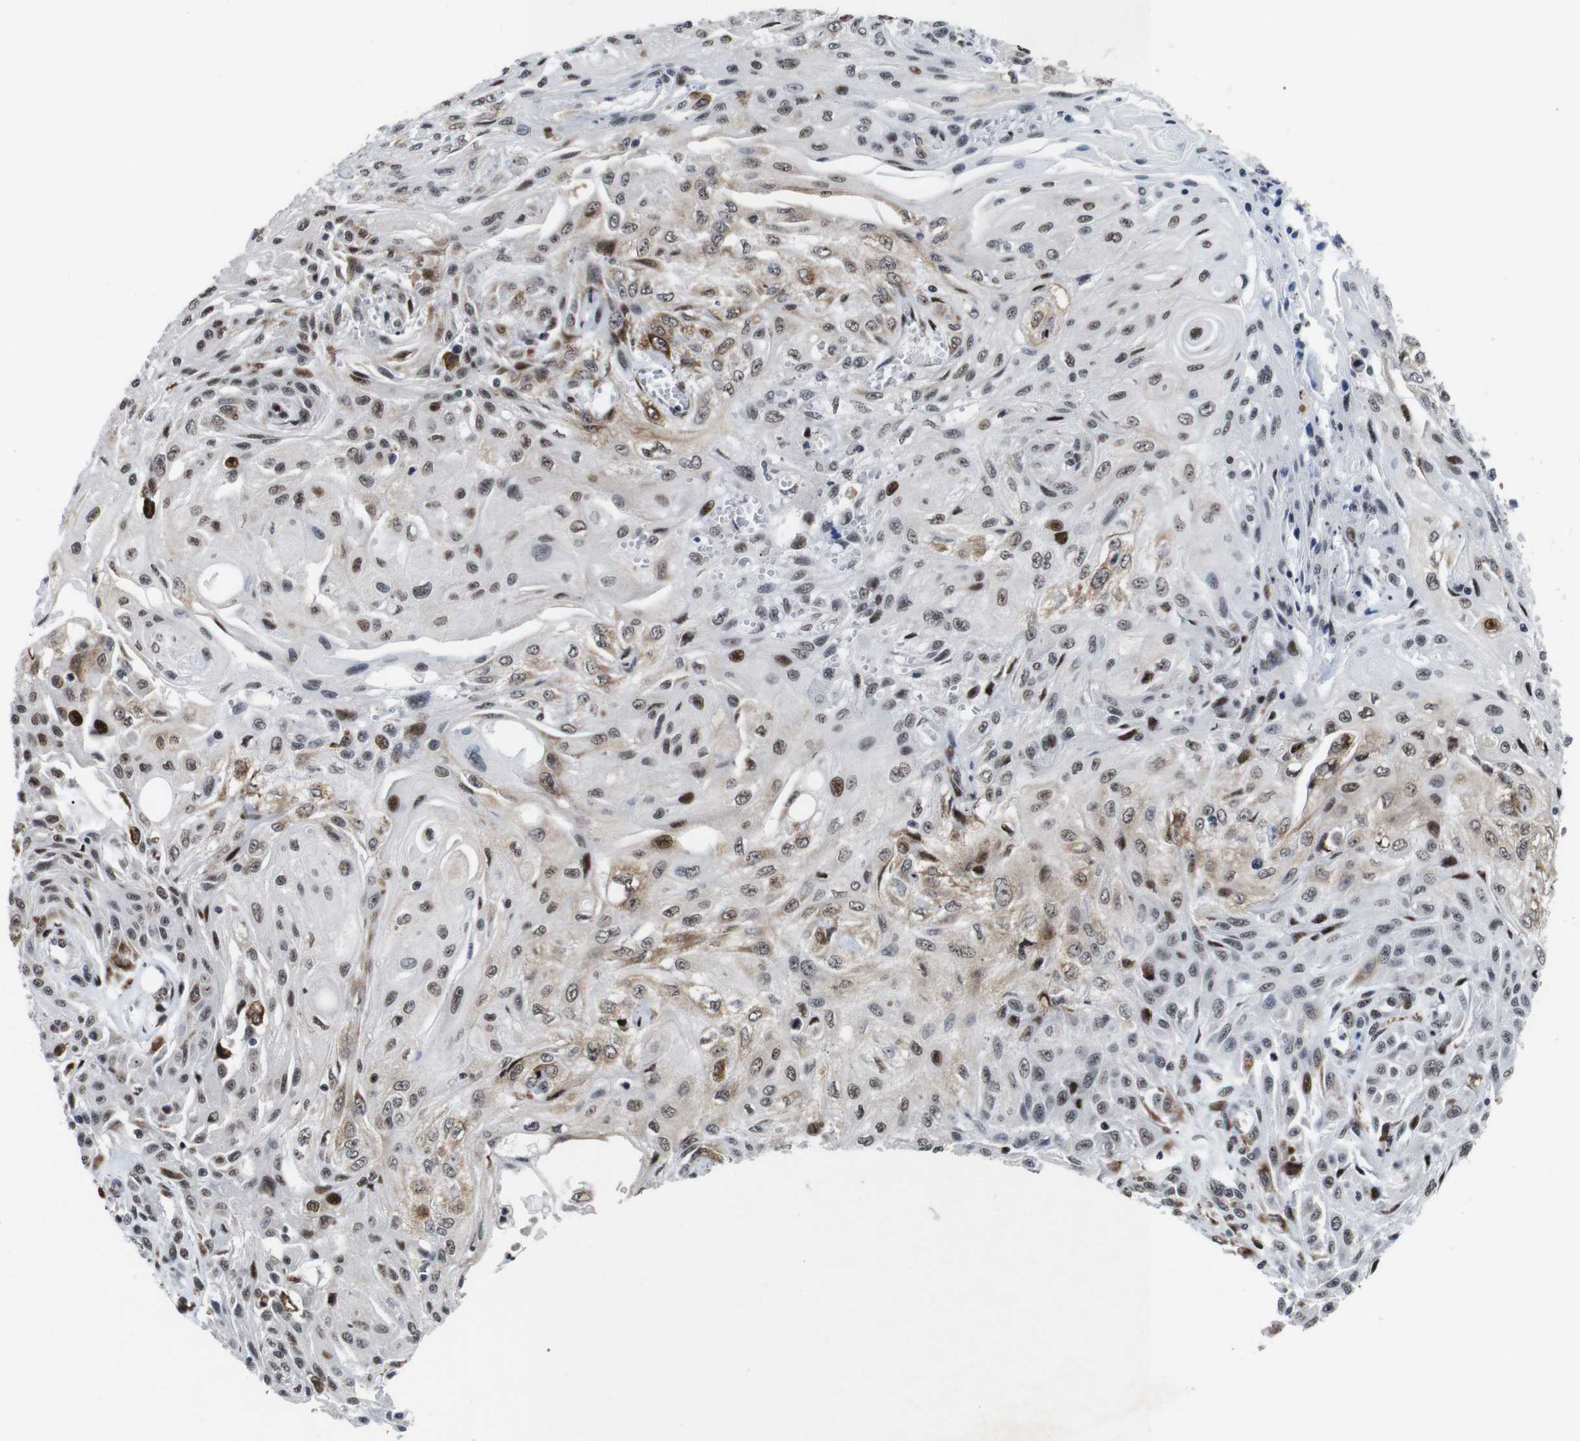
{"staining": {"intensity": "weak", "quantity": ">75%", "location": "nuclear"}, "tissue": "skin cancer", "cell_type": "Tumor cells", "image_type": "cancer", "snomed": [{"axis": "morphology", "description": "Squamous cell carcinoma, NOS"}, {"axis": "topography", "description": "Skin"}], "caption": "DAB (3,3'-diaminobenzidine) immunohistochemical staining of skin cancer displays weak nuclear protein positivity in about >75% of tumor cells. Using DAB (brown) and hematoxylin (blue) stains, captured at high magnification using brightfield microscopy.", "gene": "EIF4G1", "patient": {"sex": "male", "age": 75}}